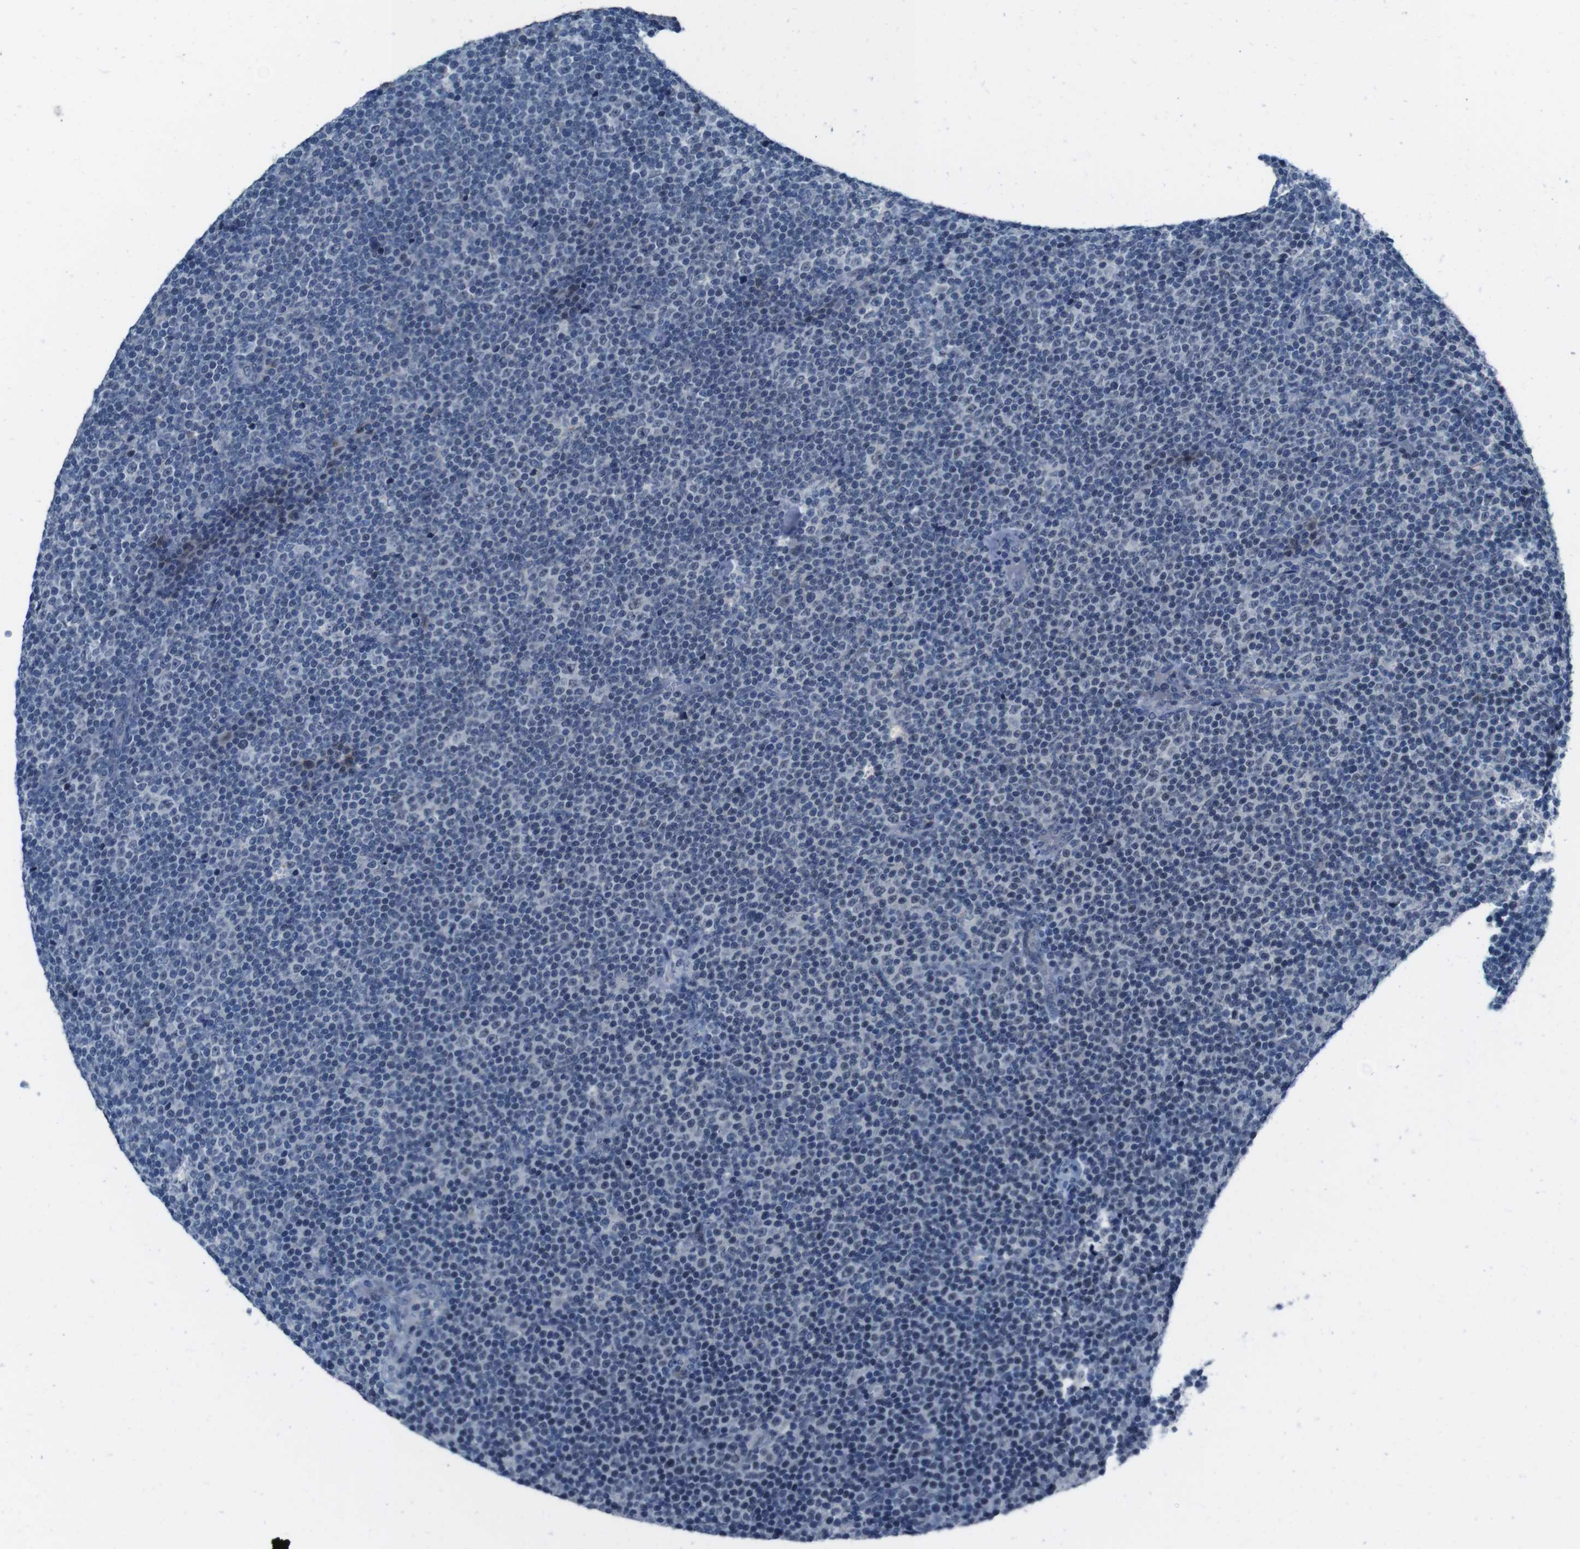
{"staining": {"intensity": "negative", "quantity": "none", "location": "none"}, "tissue": "lymphoma", "cell_type": "Tumor cells", "image_type": "cancer", "snomed": [{"axis": "morphology", "description": "Malignant lymphoma, non-Hodgkin's type, Low grade"}, {"axis": "topography", "description": "Lymph node"}], "caption": "DAB immunohistochemical staining of lymphoma exhibits no significant staining in tumor cells. The staining was performed using DAB to visualize the protein expression in brown, while the nuclei were stained in blue with hematoxylin (Magnification: 20x).", "gene": "CDHR2", "patient": {"sex": "female", "age": 67}}